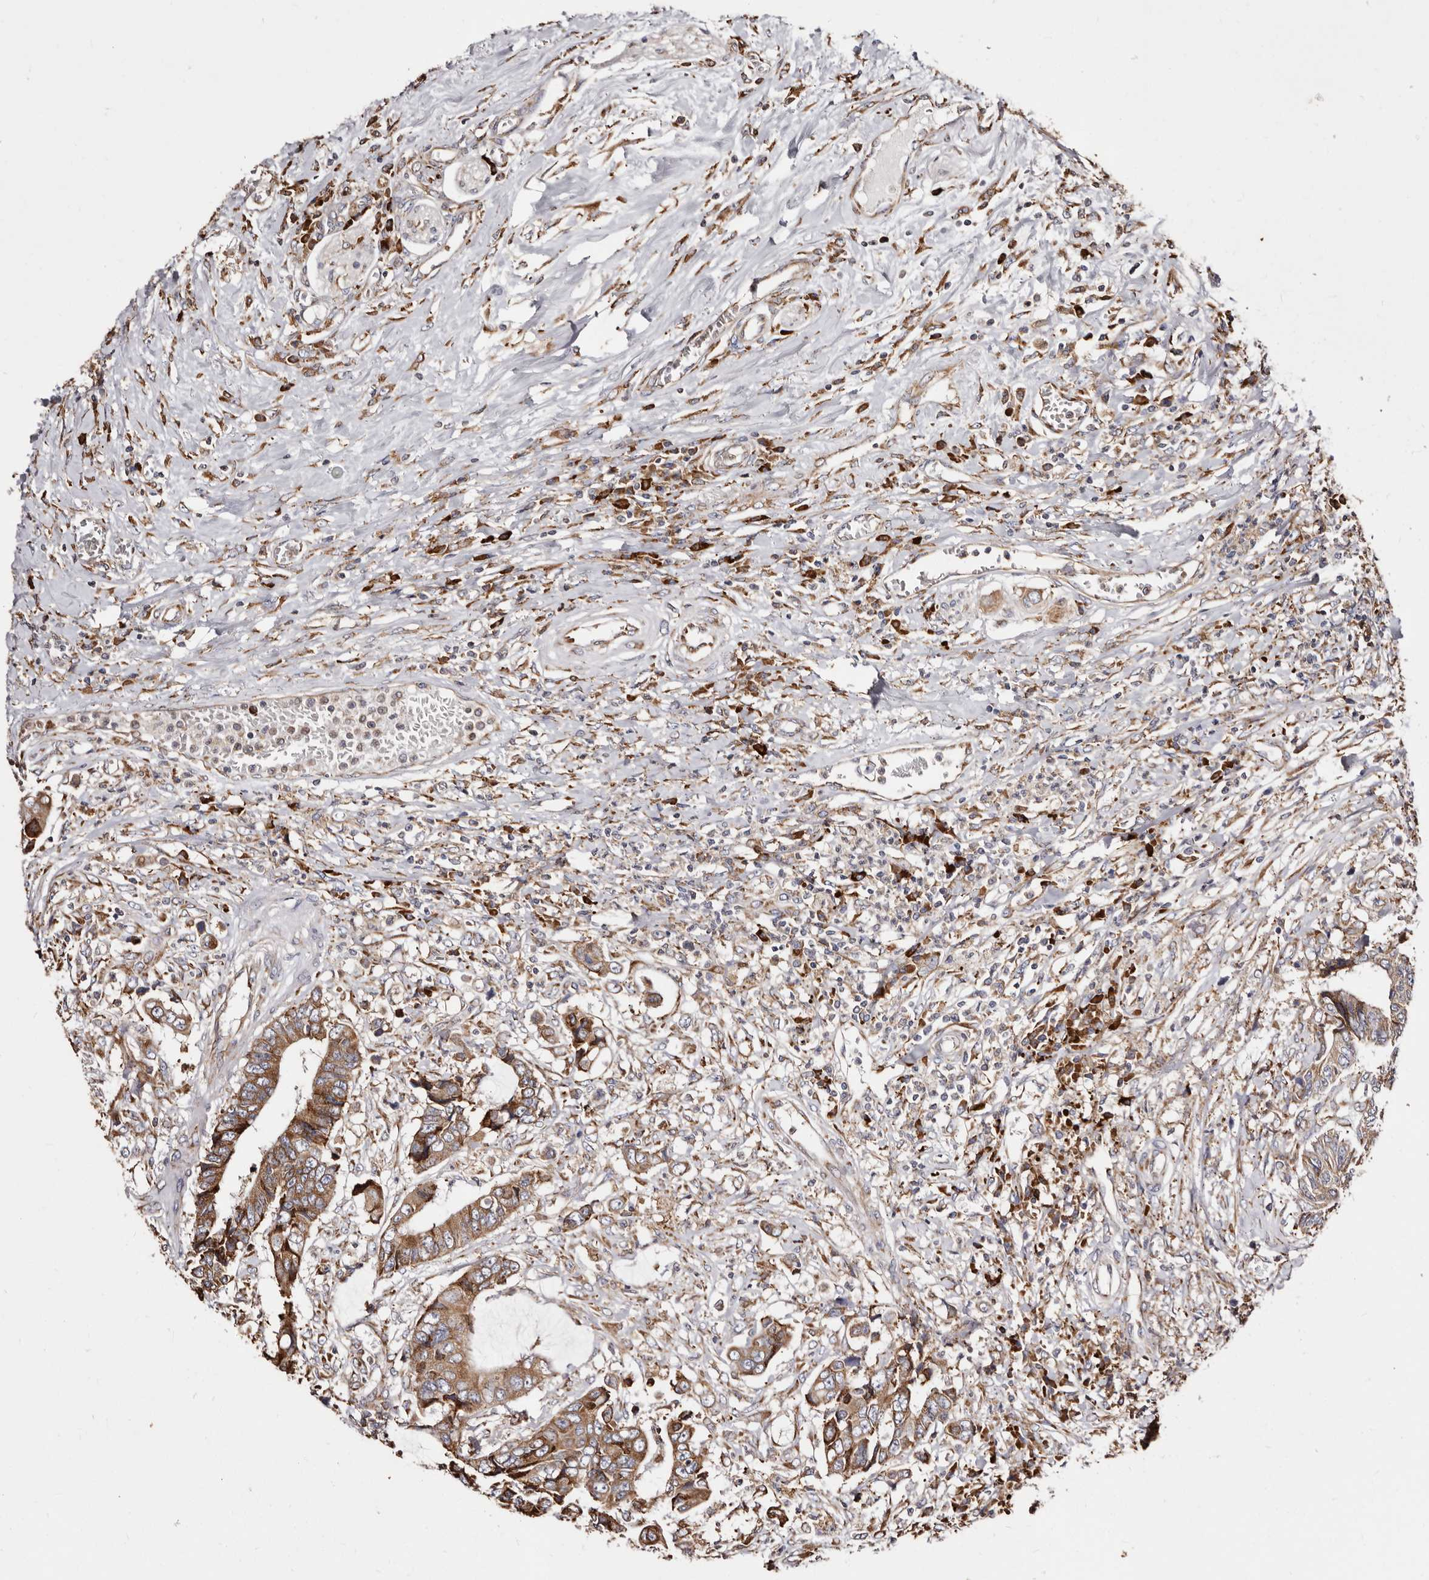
{"staining": {"intensity": "moderate", "quantity": ">75%", "location": "cytoplasmic/membranous"}, "tissue": "colorectal cancer", "cell_type": "Tumor cells", "image_type": "cancer", "snomed": [{"axis": "morphology", "description": "Adenocarcinoma, NOS"}, {"axis": "topography", "description": "Rectum"}], "caption": "Tumor cells reveal medium levels of moderate cytoplasmic/membranous staining in about >75% of cells in human adenocarcinoma (colorectal).", "gene": "ACBD6", "patient": {"sex": "male", "age": 84}}